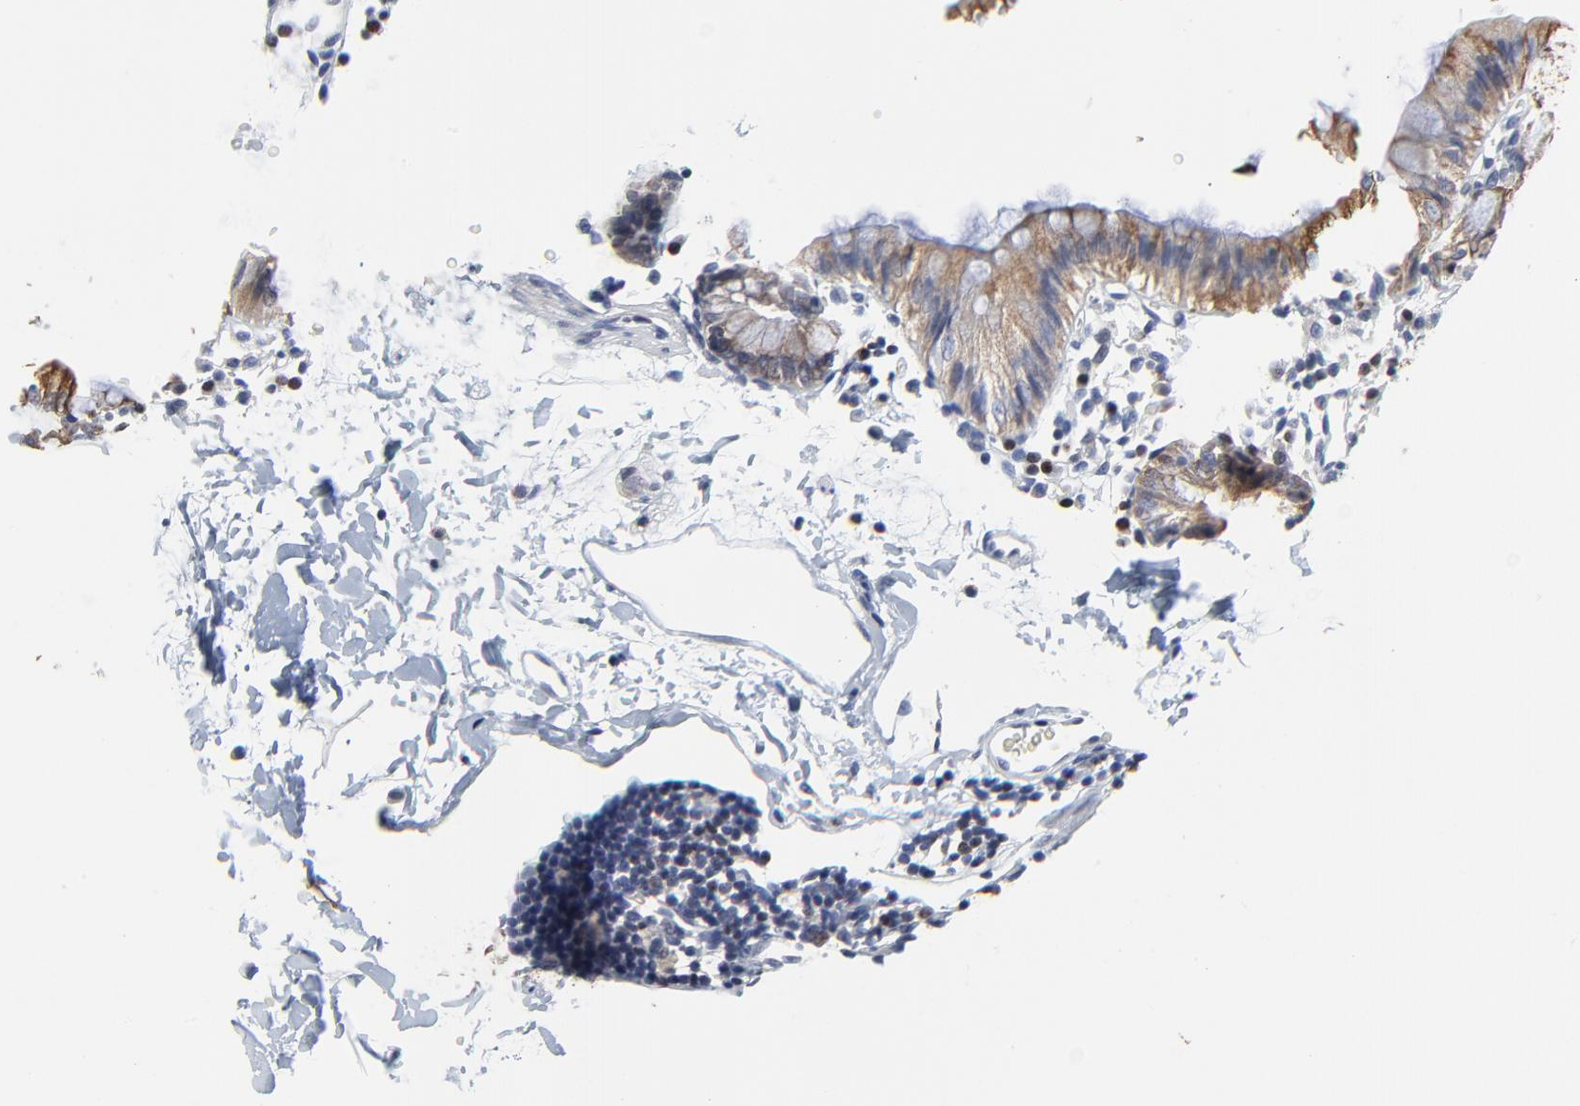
{"staining": {"intensity": "negative", "quantity": "none", "location": "none"}, "tissue": "colon", "cell_type": "Endothelial cells", "image_type": "normal", "snomed": [{"axis": "morphology", "description": "Normal tissue, NOS"}, {"axis": "topography", "description": "Colon"}], "caption": "The IHC image has no significant staining in endothelial cells of colon.", "gene": "LNX1", "patient": {"sex": "male", "age": 14}}